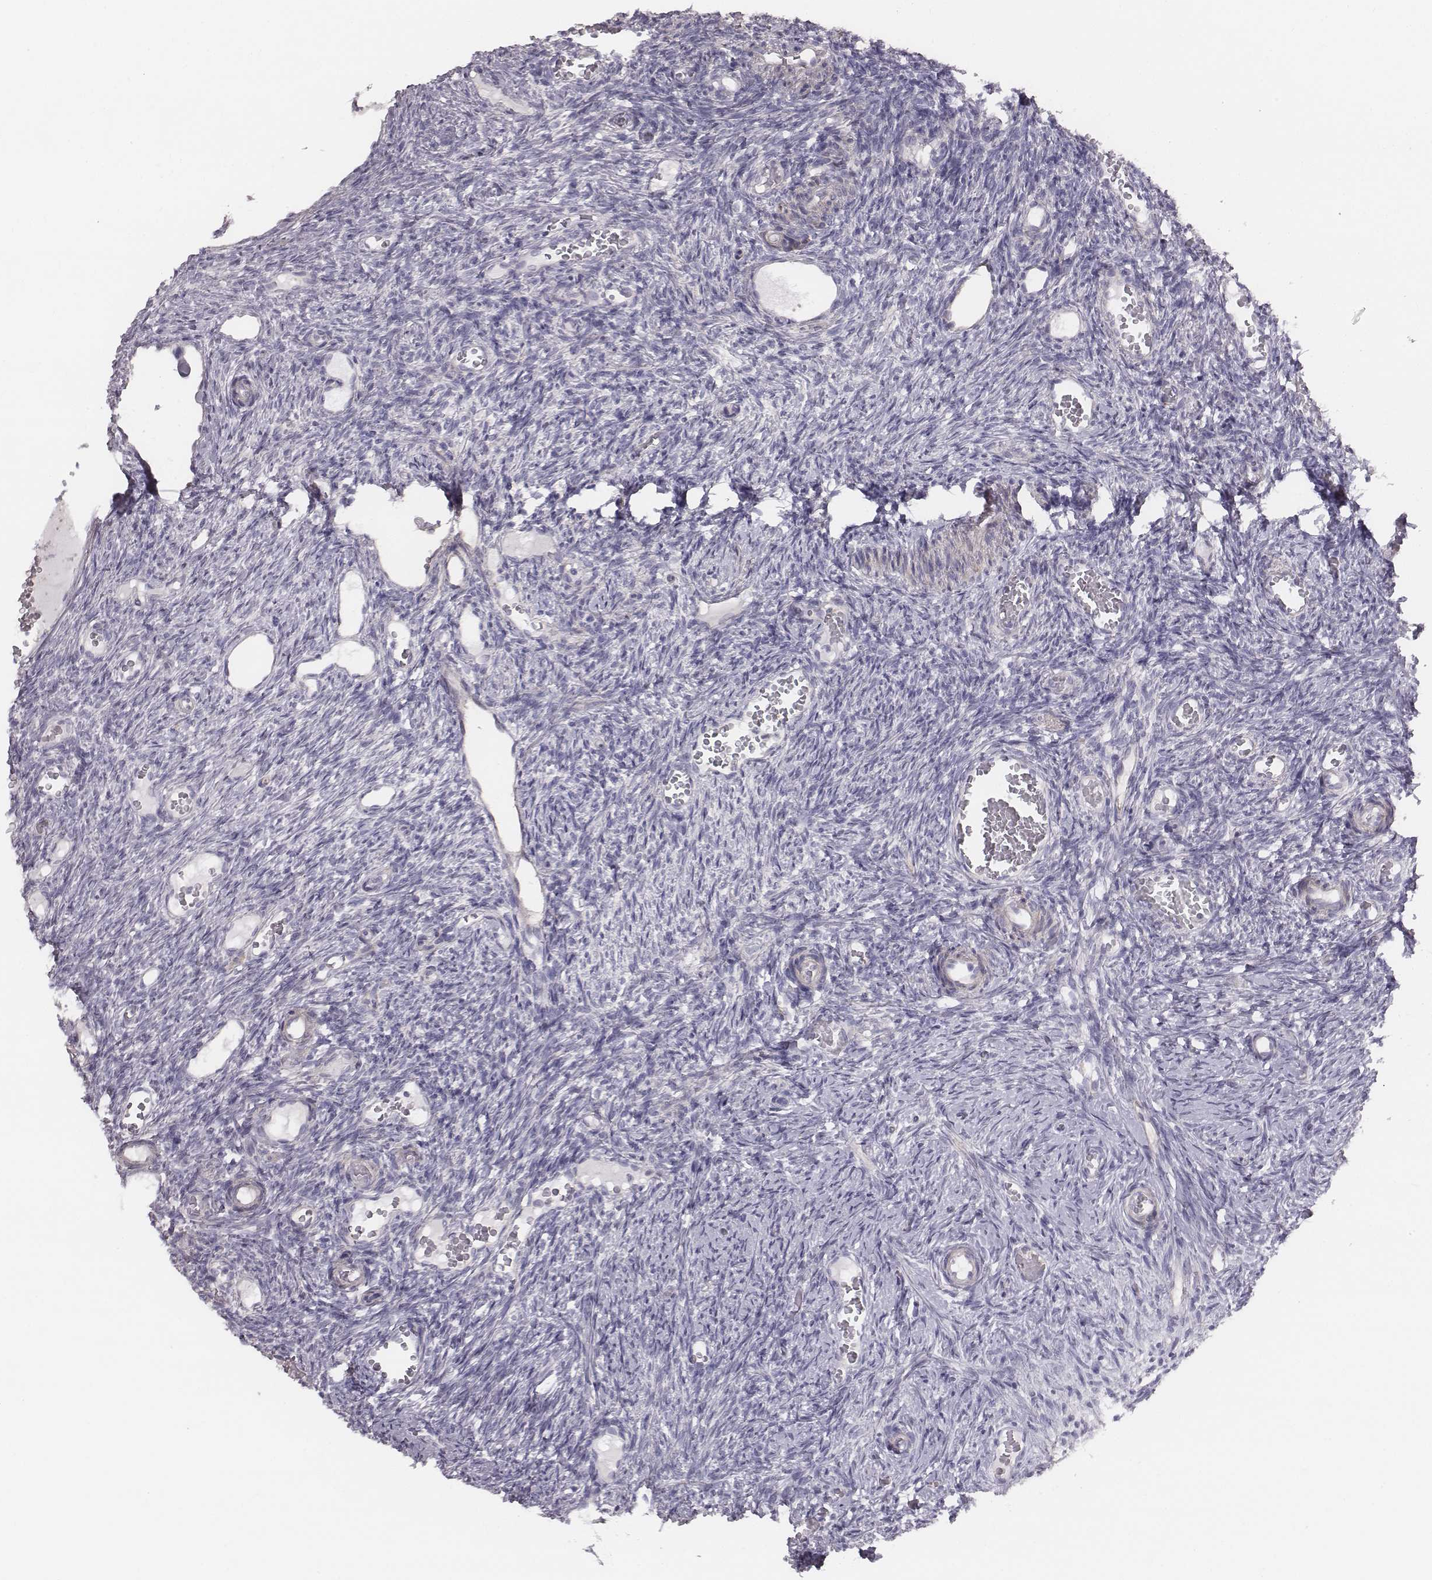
{"staining": {"intensity": "negative", "quantity": "none", "location": "none"}, "tissue": "ovary", "cell_type": "Follicle cells", "image_type": "normal", "snomed": [{"axis": "morphology", "description": "Normal tissue, NOS"}, {"axis": "topography", "description": "Ovary"}], "caption": "The immunohistochemistry (IHC) micrograph has no significant positivity in follicle cells of ovary.", "gene": "PRKCZ", "patient": {"sex": "female", "age": 39}}